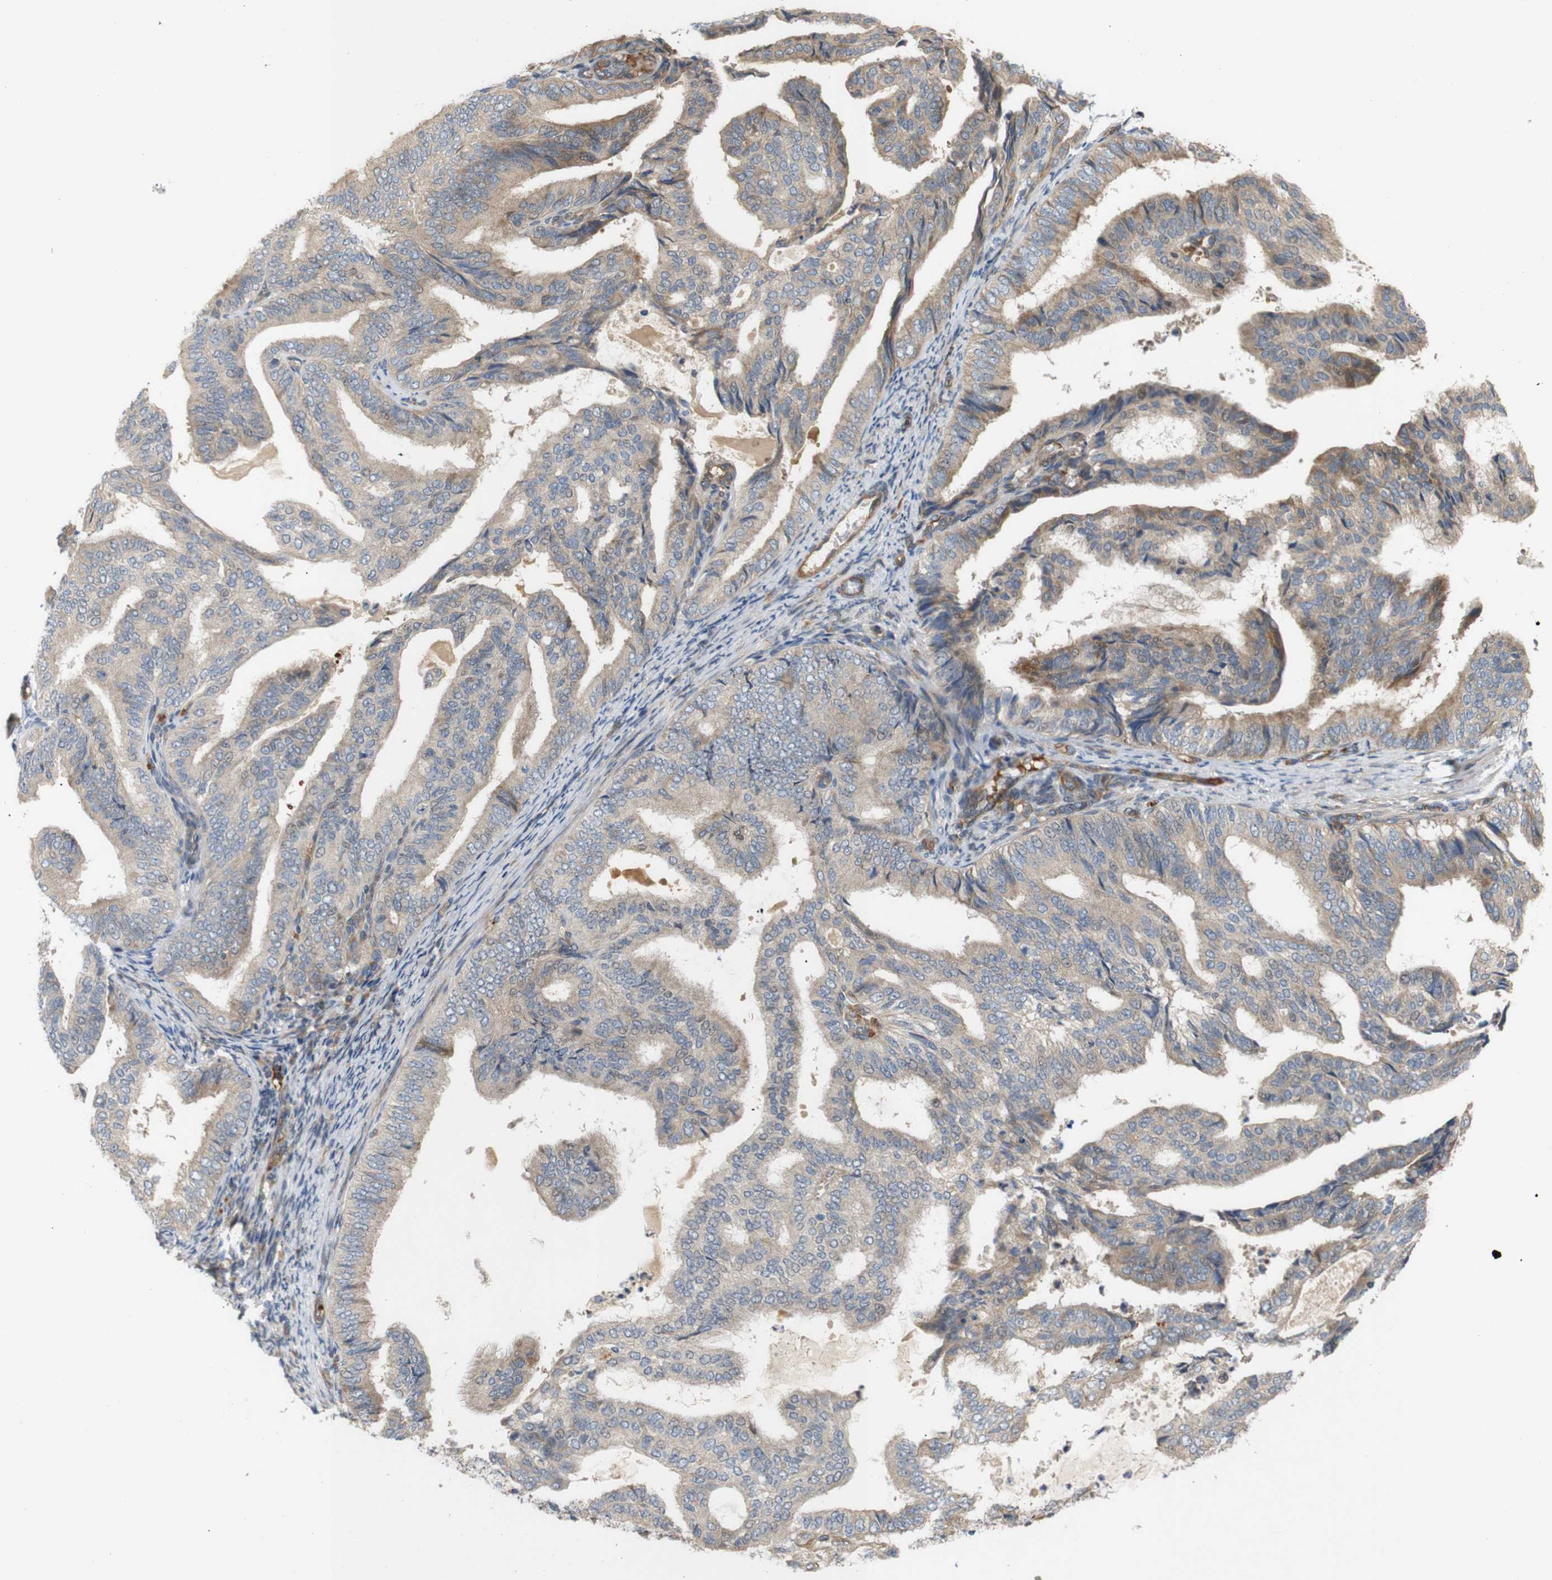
{"staining": {"intensity": "weak", "quantity": ">75%", "location": "cytoplasmic/membranous"}, "tissue": "endometrial cancer", "cell_type": "Tumor cells", "image_type": "cancer", "snomed": [{"axis": "morphology", "description": "Adenocarcinoma, NOS"}, {"axis": "topography", "description": "Endometrium"}], "caption": "Endometrial cancer stained for a protein (brown) exhibits weak cytoplasmic/membranous positive expression in about >75% of tumor cells.", "gene": "RPTOR", "patient": {"sex": "female", "age": 58}}